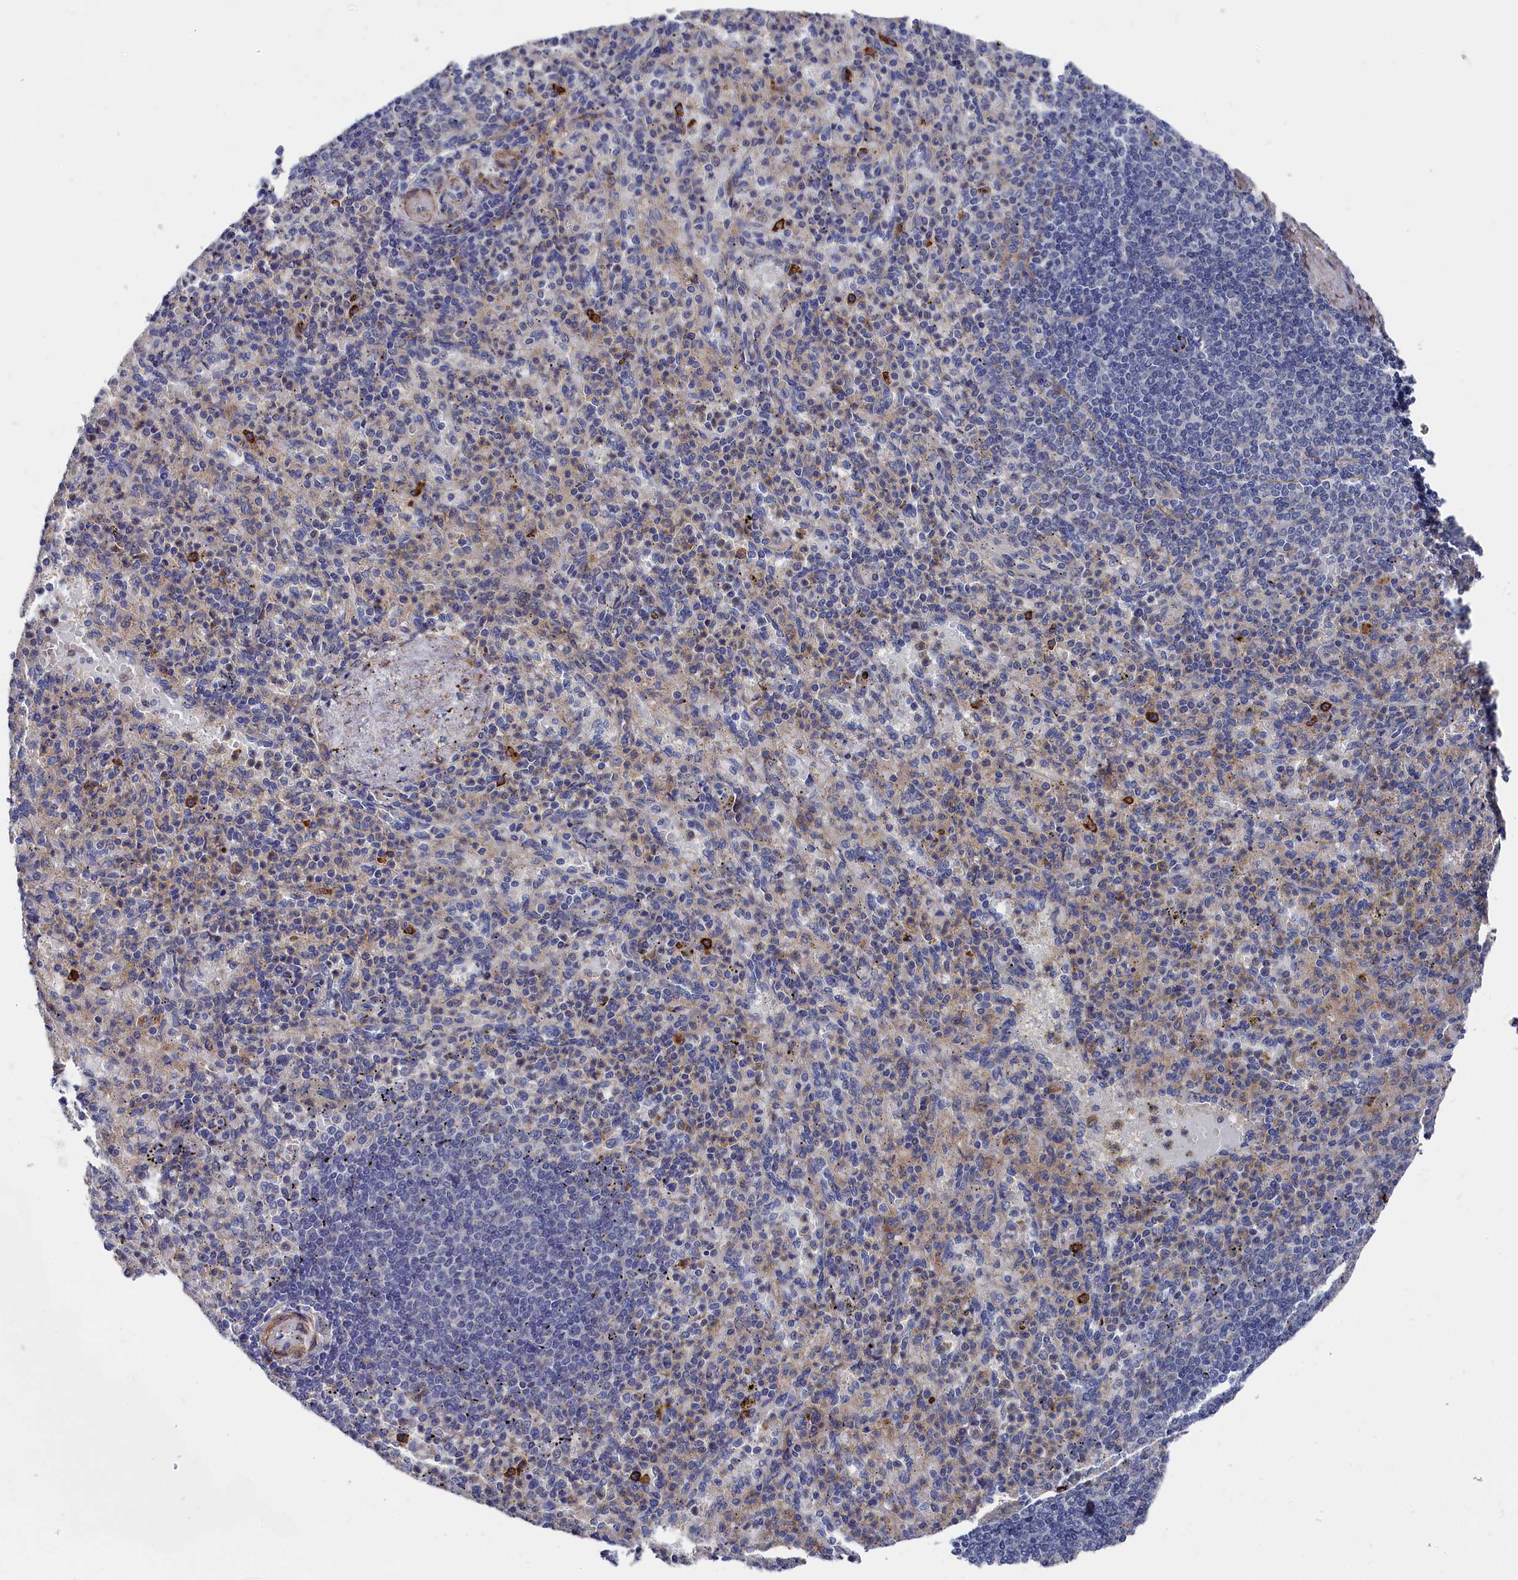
{"staining": {"intensity": "weak", "quantity": "25%-75%", "location": "cytoplasmic/membranous"}, "tissue": "spleen", "cell_type": "Cells in red pulp", "image_type": "normal", "snomed": [{"axis": "morphology", "description": "Normal tissue, NOS"}, {"axis": "topography", "description": "Spleen"}], "caption": "Immunohistochemical staining of normal spleen reveals 25%-75% levels of weak cytoplasmic/membranous protein expression in about 25%-75% of cells in red pulp.", "gene": "CYB5D2", "patient": {"sex": "female", "age": 74}}